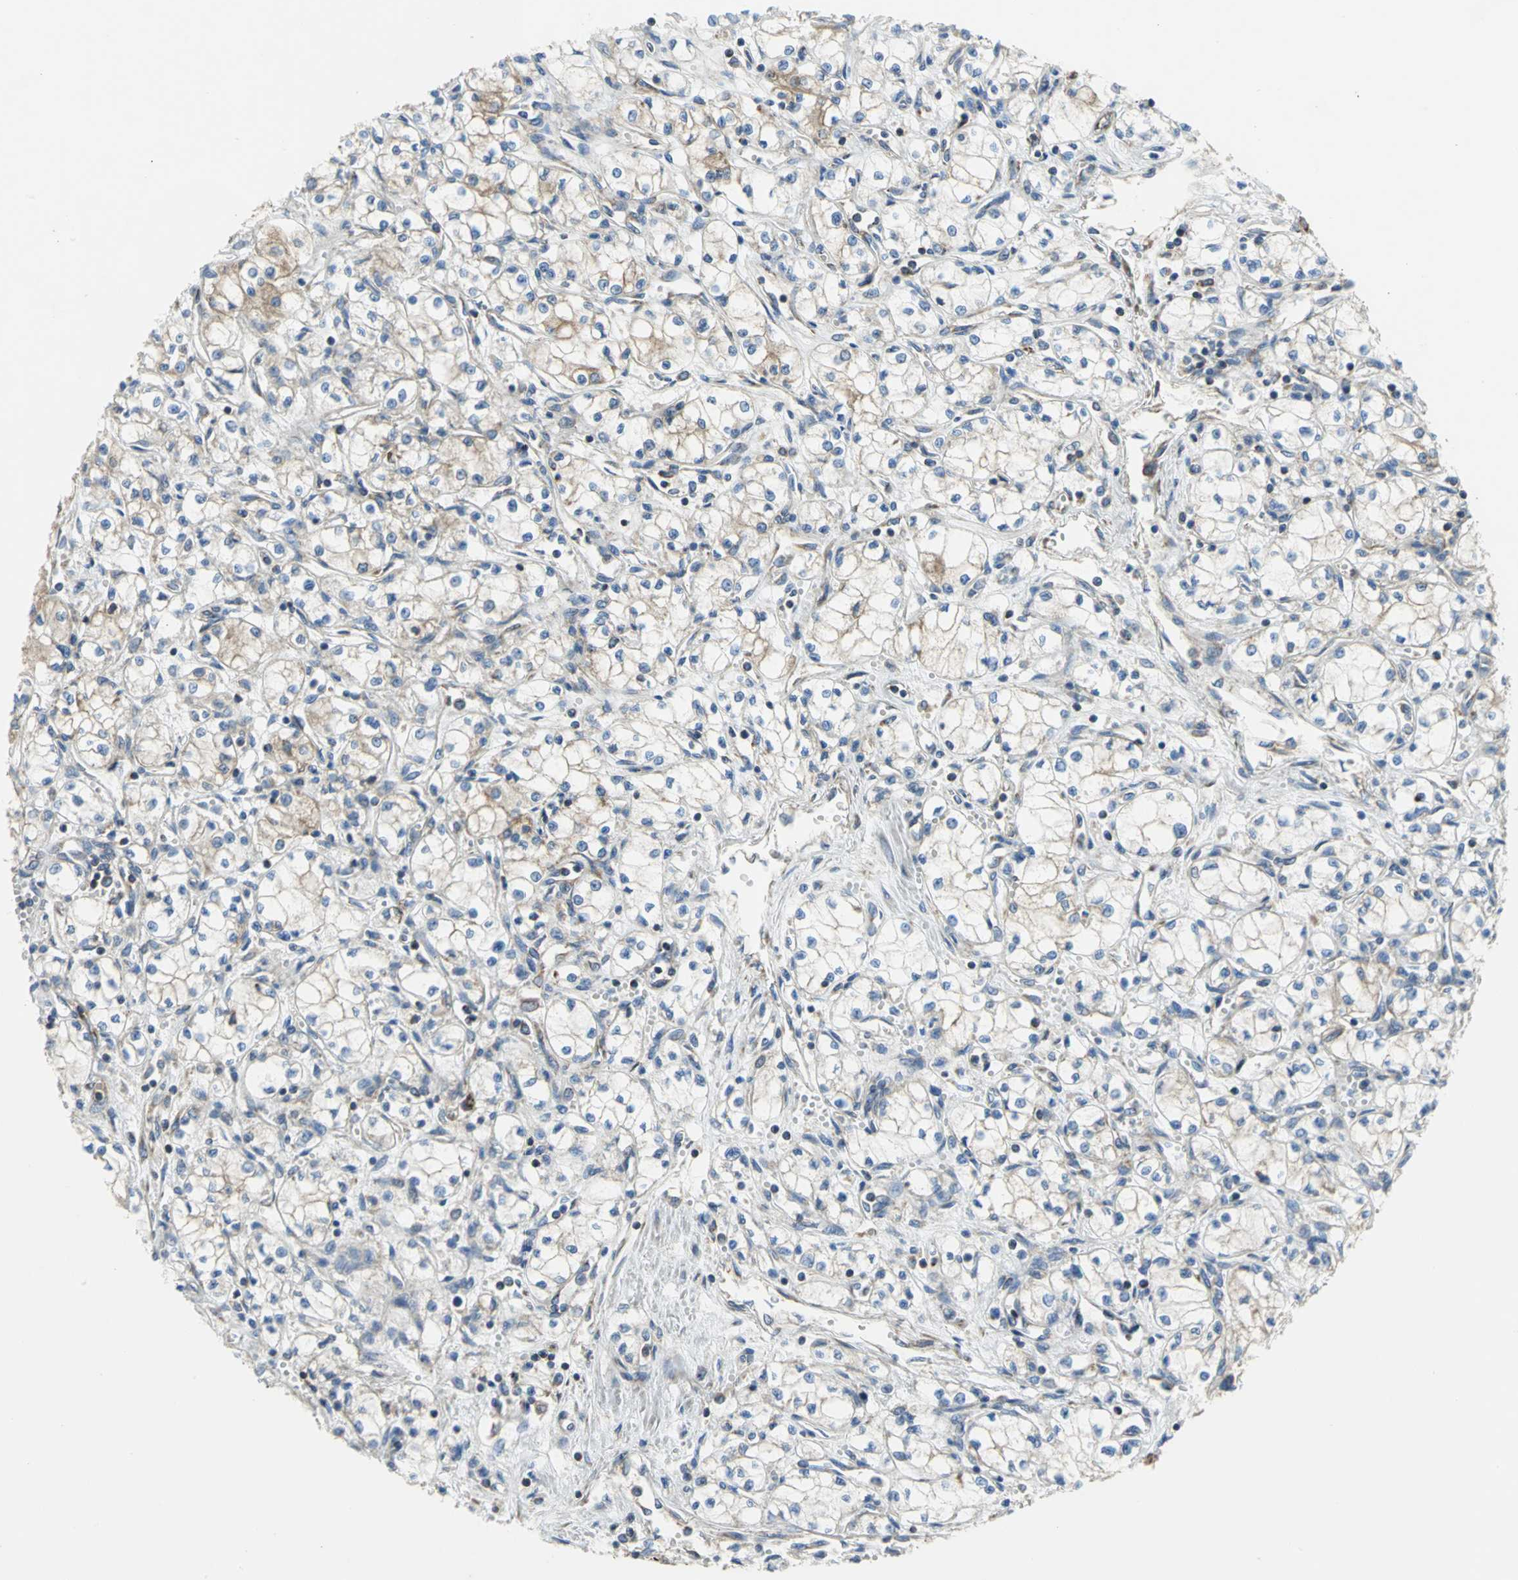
{"staining": {"intensity": "moderate", "quantity": "<25%", "location": "cytoplasmic/membranous"}, "tissue": "renal cancer", "cell_type": "Tumor cells", "image_type": "cancer", "snomed": [{"axis": "morphology", "description": "Normal tissue, NOS"}, {"axis": "morphology", "description": "Adenocarcinoma, NOS"}, {"axis": "topography", "description": "Kidney"}], "caption": "Tumor cells exhibit low levels of moderate cytoplasmic/membranous positivity in about <25% of cells in human renal adenocarcinoma.", "gene": "TULP4", "patient": {"sex": "male", "age": 59}}